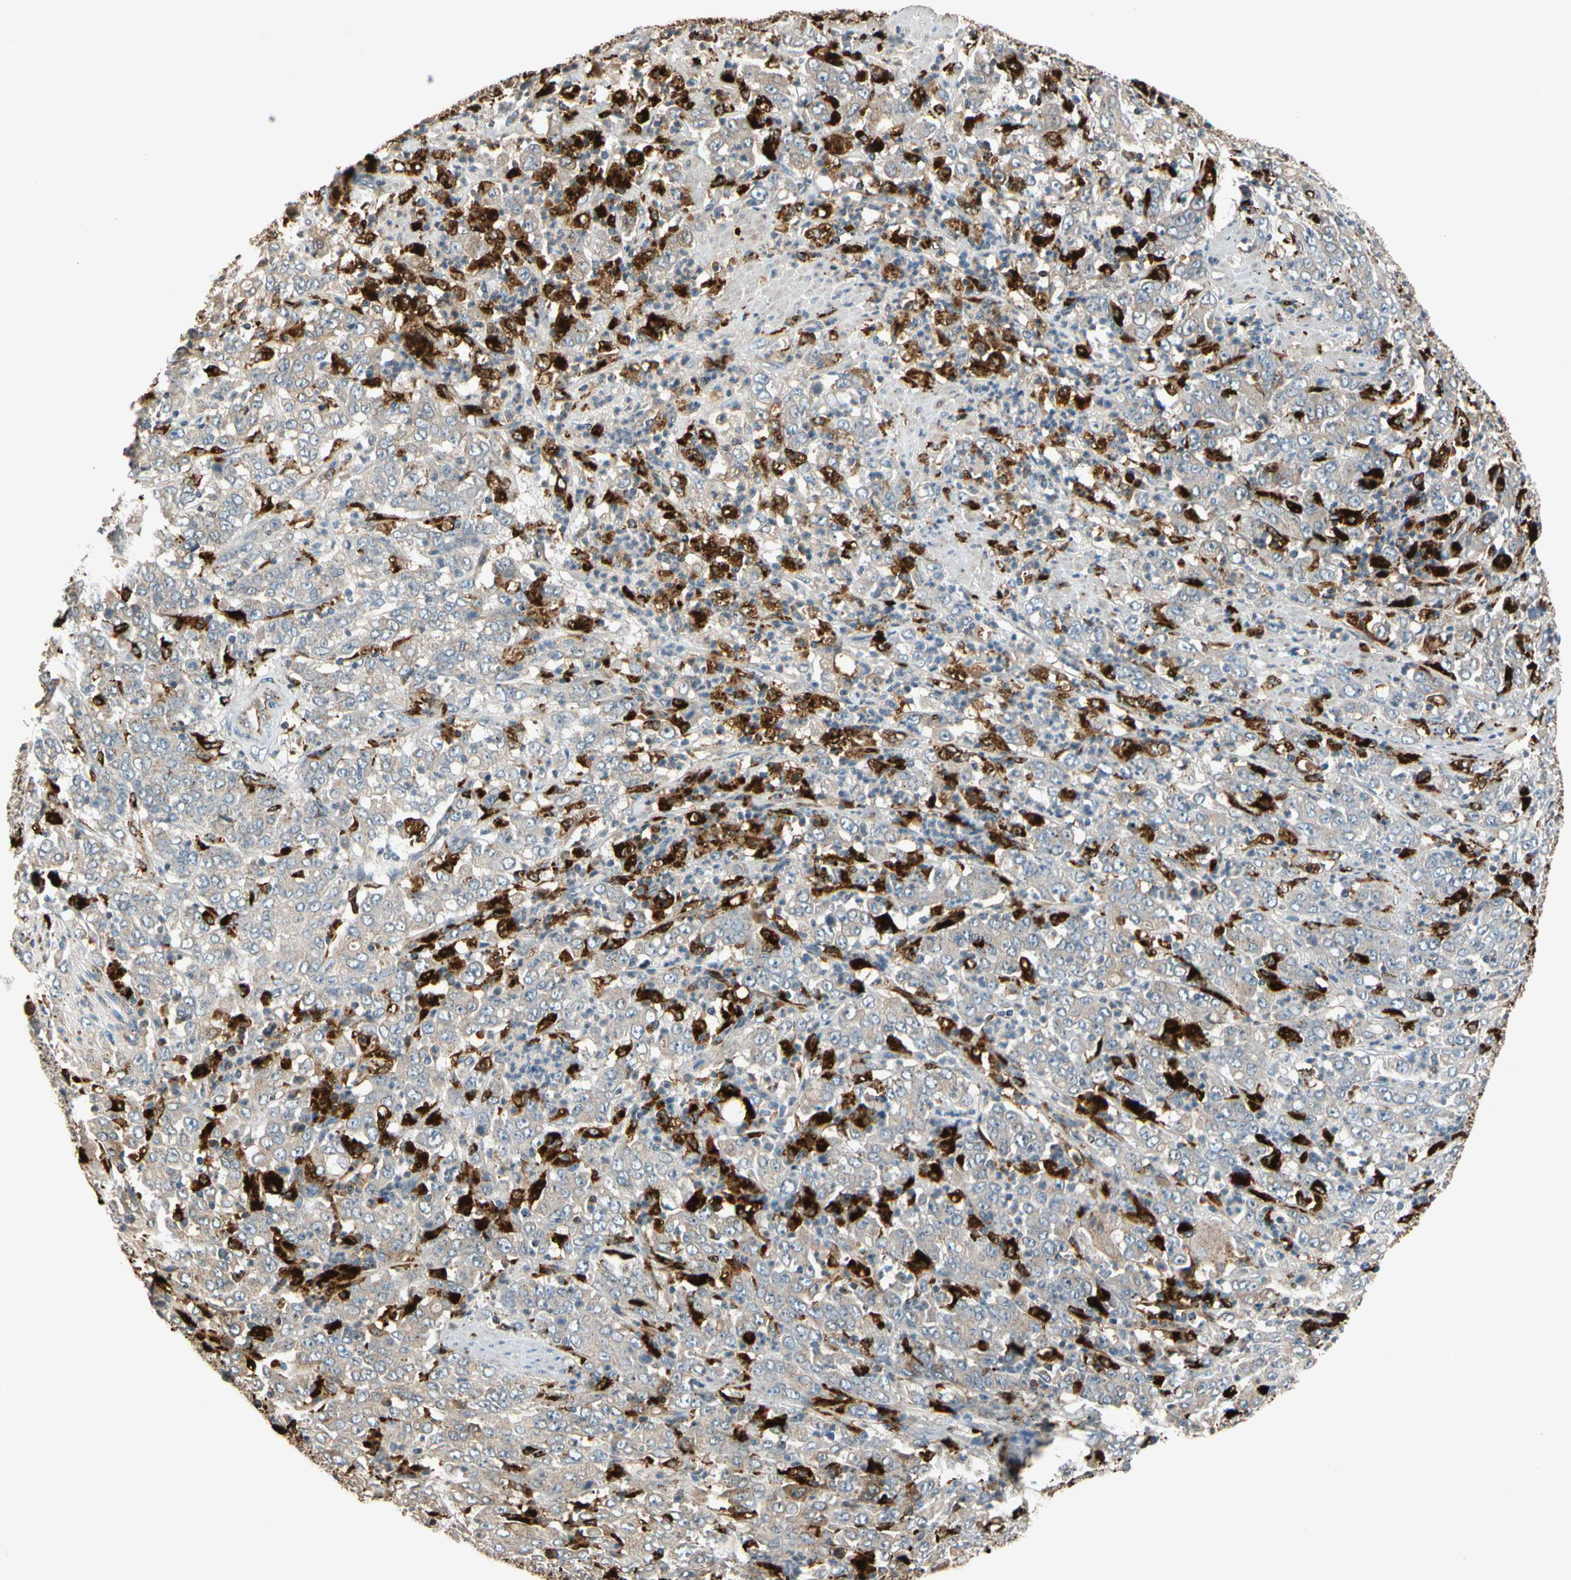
{"staining": {"intensity": "negative", "quantity": "none", "location": "none"}, "tissue": "stomach cancer", "cell_type": "Tumor cells", "image_type": "cancer", "snomed": [{"axis": "morphology", "description": "Adenocarcinoma, NOS"}, {"axis": "topography", "description": "Stomach, lower"}], "caption": "IHC of human stomach adenocarcinoma reveals no positivity in tumor cells.", "gene": "GM2A", "patient": {"sex": "female", "age": 71}}